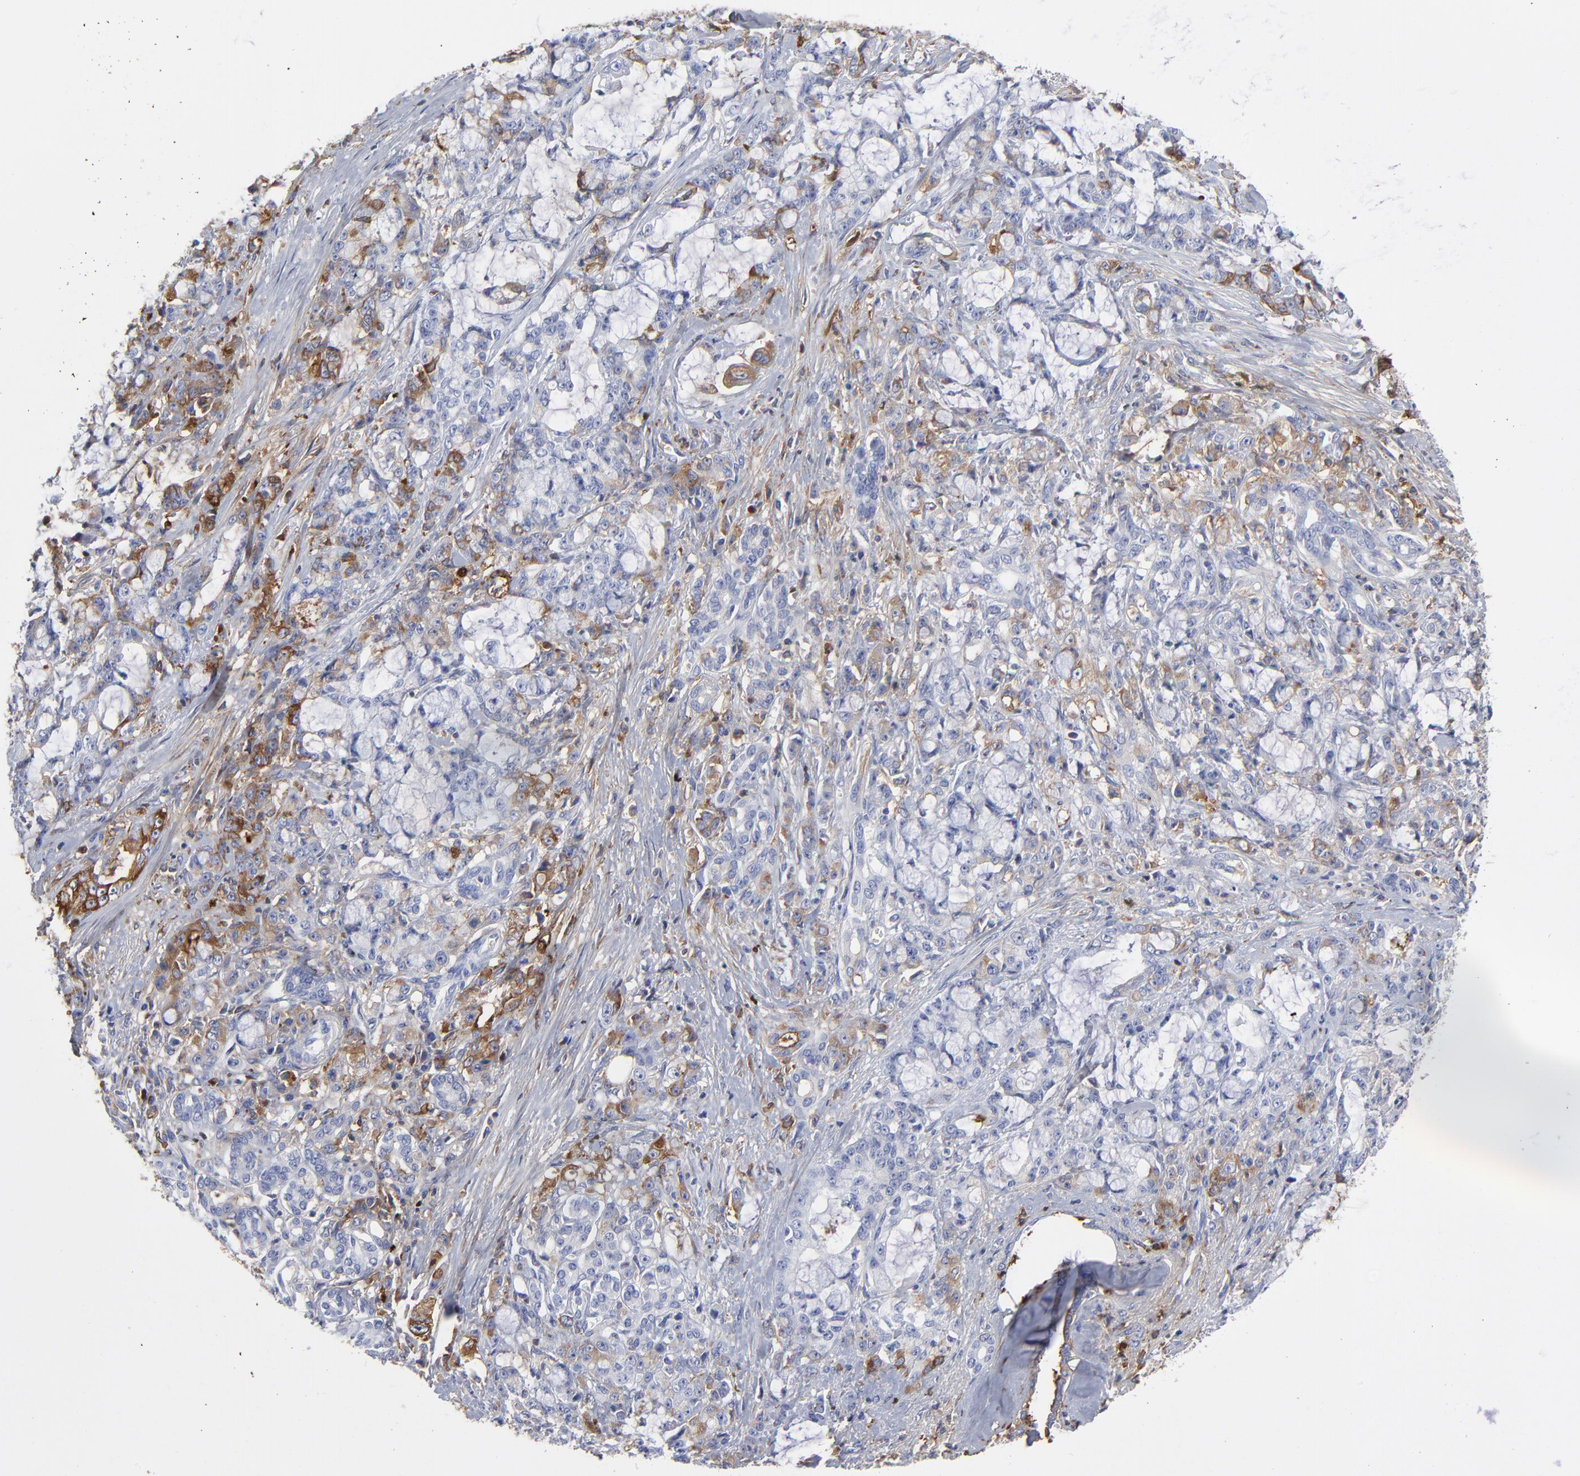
{"staining": {"intensity": "moderate", "quantity": "<25%", "location": "cytoplasmic/membranous"}, "tissue": "pancreatic cancer", "cell_type": "Tumor cells", "image_type": "cancer", "snomed": [{"axis": "morphology", "description": "Adenocarcinoma, NOS"}, {"axis": "topography", "description": "Pancreas"}], "caption": "Pancreatic cancer stained for a protein shows moderate cytoplasmic/membranous positivity in tumor cells. The staining was performed using DAB, with brown indicating positive protein expression. Nuclei are stained blue with hematoxylin.", "gene": "DCN", "patient": {"sex": "female", "age": 73}}